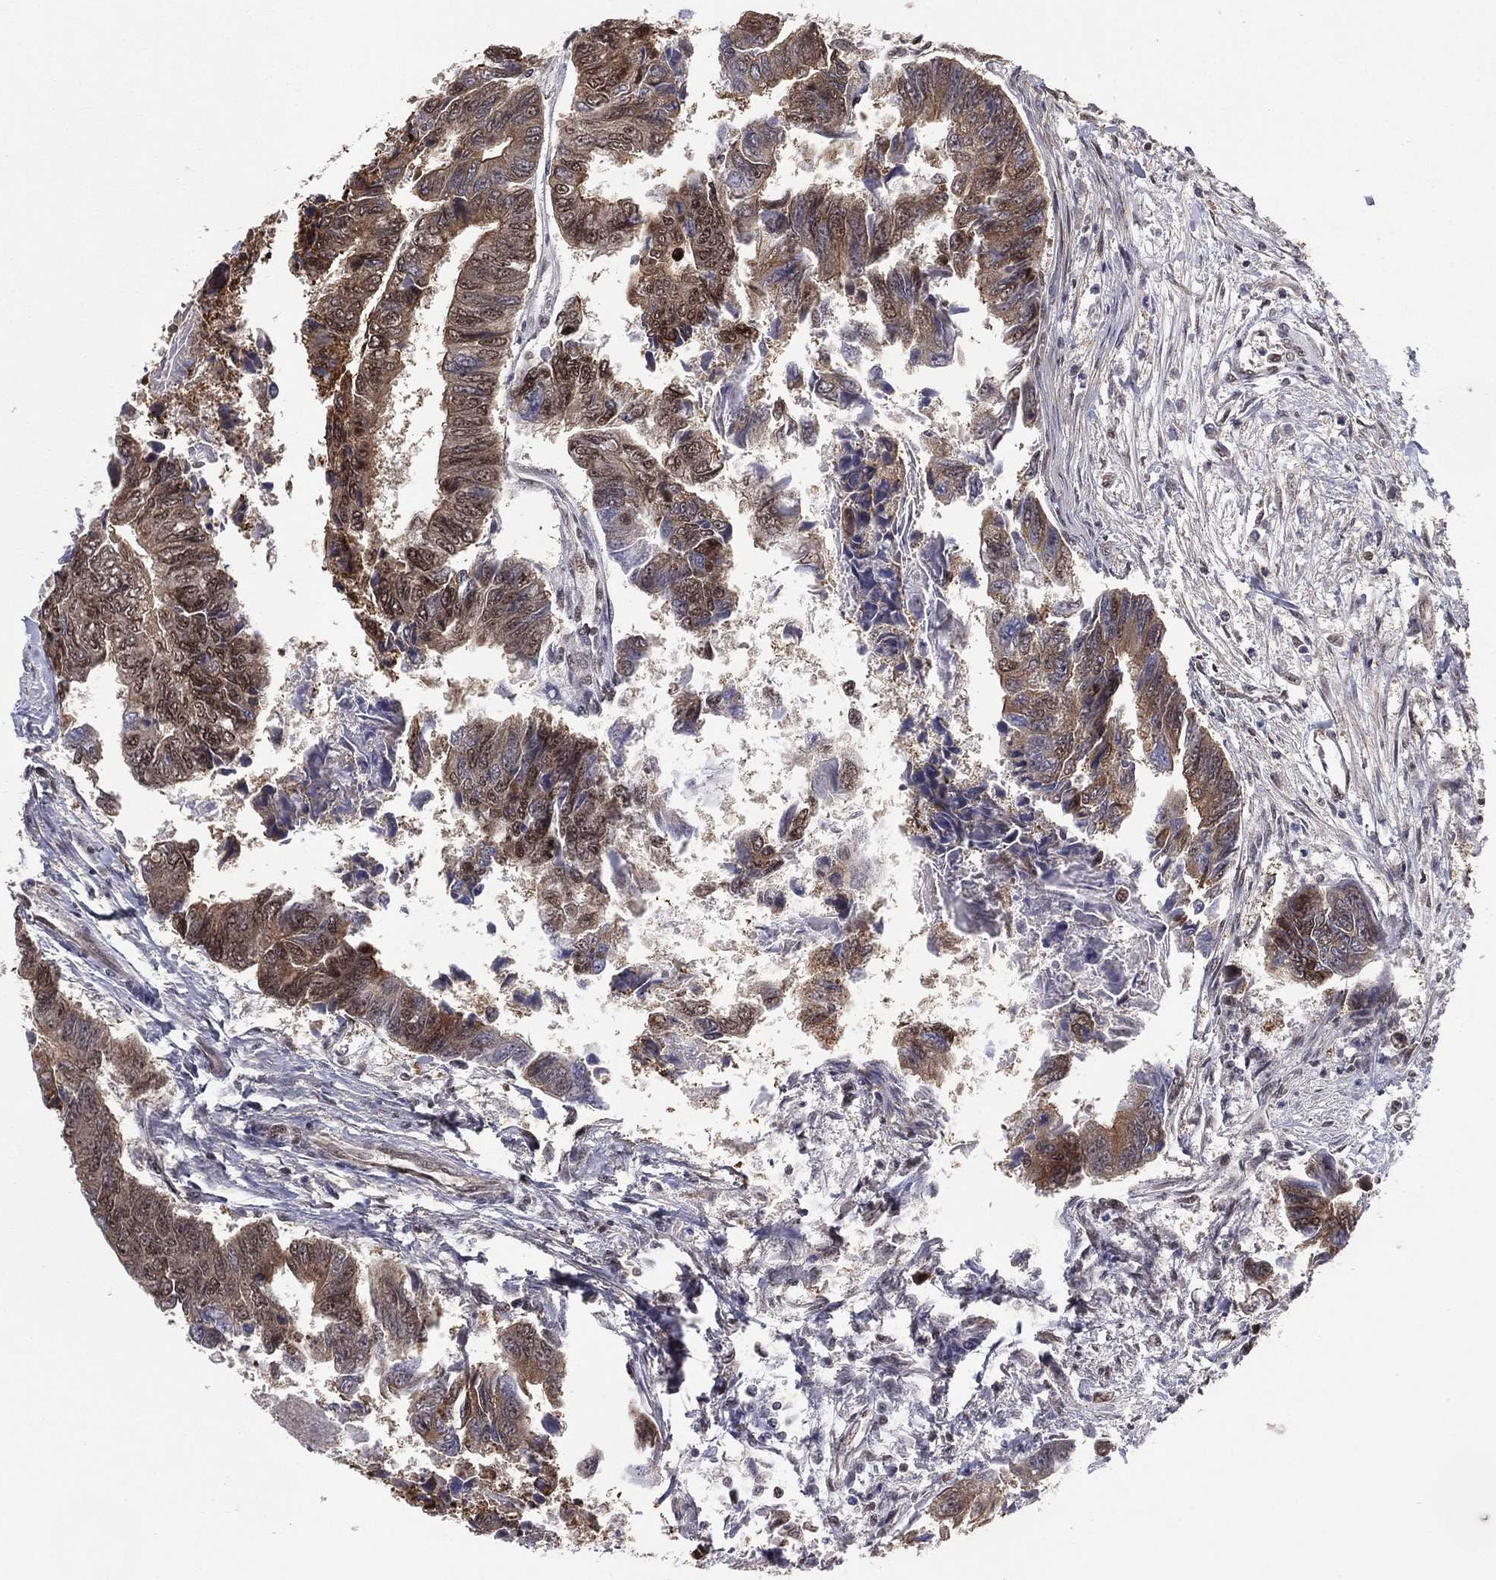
{"staining": {"intensity": "strong", "quantity": "25%-75%", "location": "cytoplasmic/membranous,nuclear"}, "tissue": "colorectal cancer", "cell_type": "Tumor cells", "image_type": "cancer", "snomed": [{"axis": "morphology", "description": "Adenocarcinoma, NOS"}, {"axis": "topography", "description": "Colon"}], "caption": "Strong cytoplasmic/membranous and nuclear staining is present in approximately 25%-75% of tumor cells in colorectal adenocarcinoma. (Stains: DAB in brown, nuclei in blue, Microscopy: brightfield microscopy at high magnification).", "gene": "GPALPP1", "patient": {"sex": "female", "age": 65}}